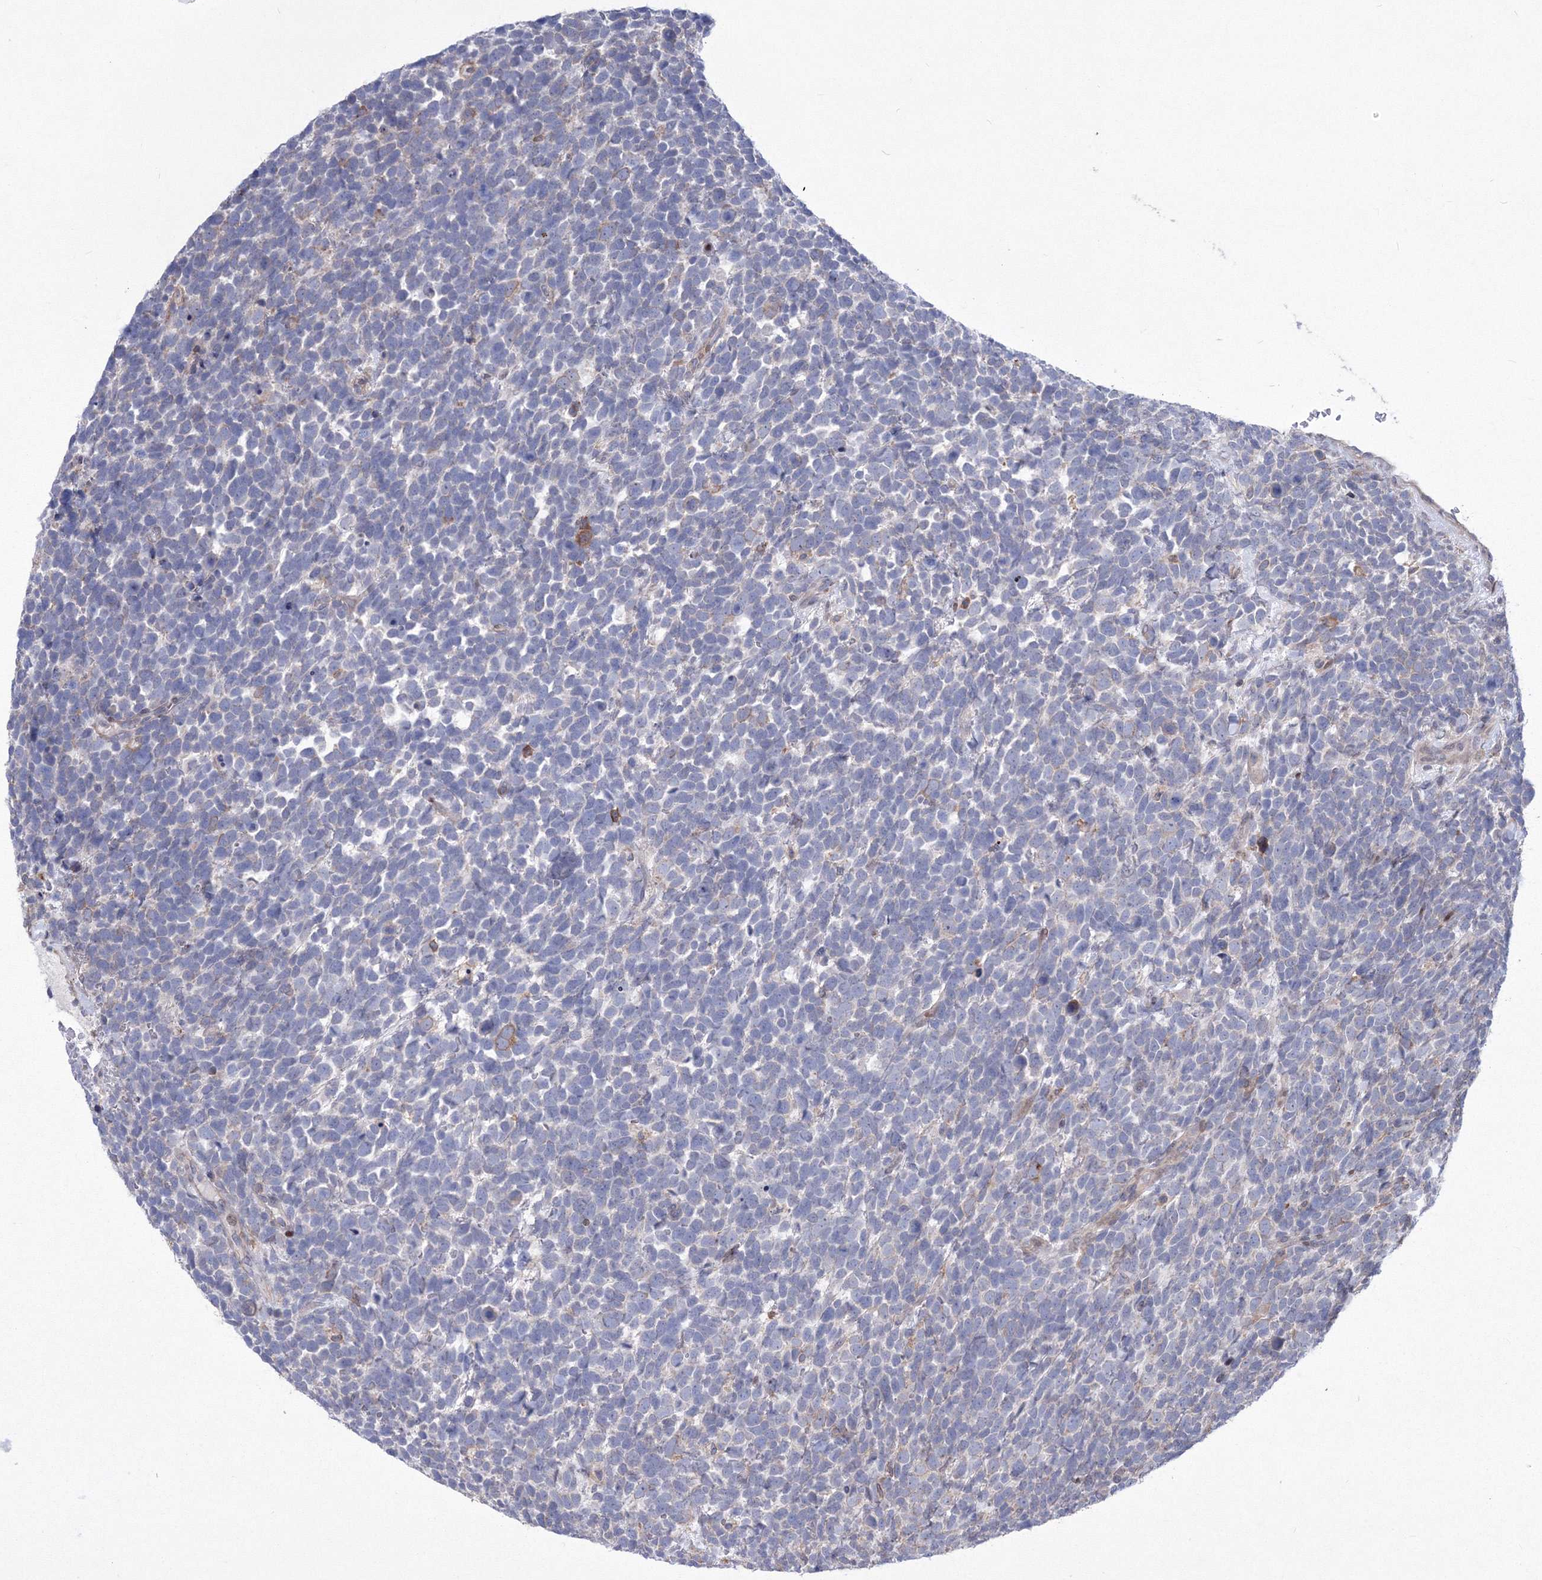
{"staining": {"intensity": "negative", "quantity": "none", "location": "none"}, "tissue": "urothelial cancer", "cell_type": "Tumor cells", "image_type": "cancer", "snomed": [{"axis": "morphology", "description": "Urothelial carcinoma, High grade"}, {"axis": "topography", "description": "Urinary bladder"}], "caption": "DAB (3,3'-diaminobenzidine) immunohistochemical staining of human urothelial cancer demonstrates no significant staining in tumor cells.", "gene": "RNPEPL1", "patient": {"sex": "female", "age": 82}}